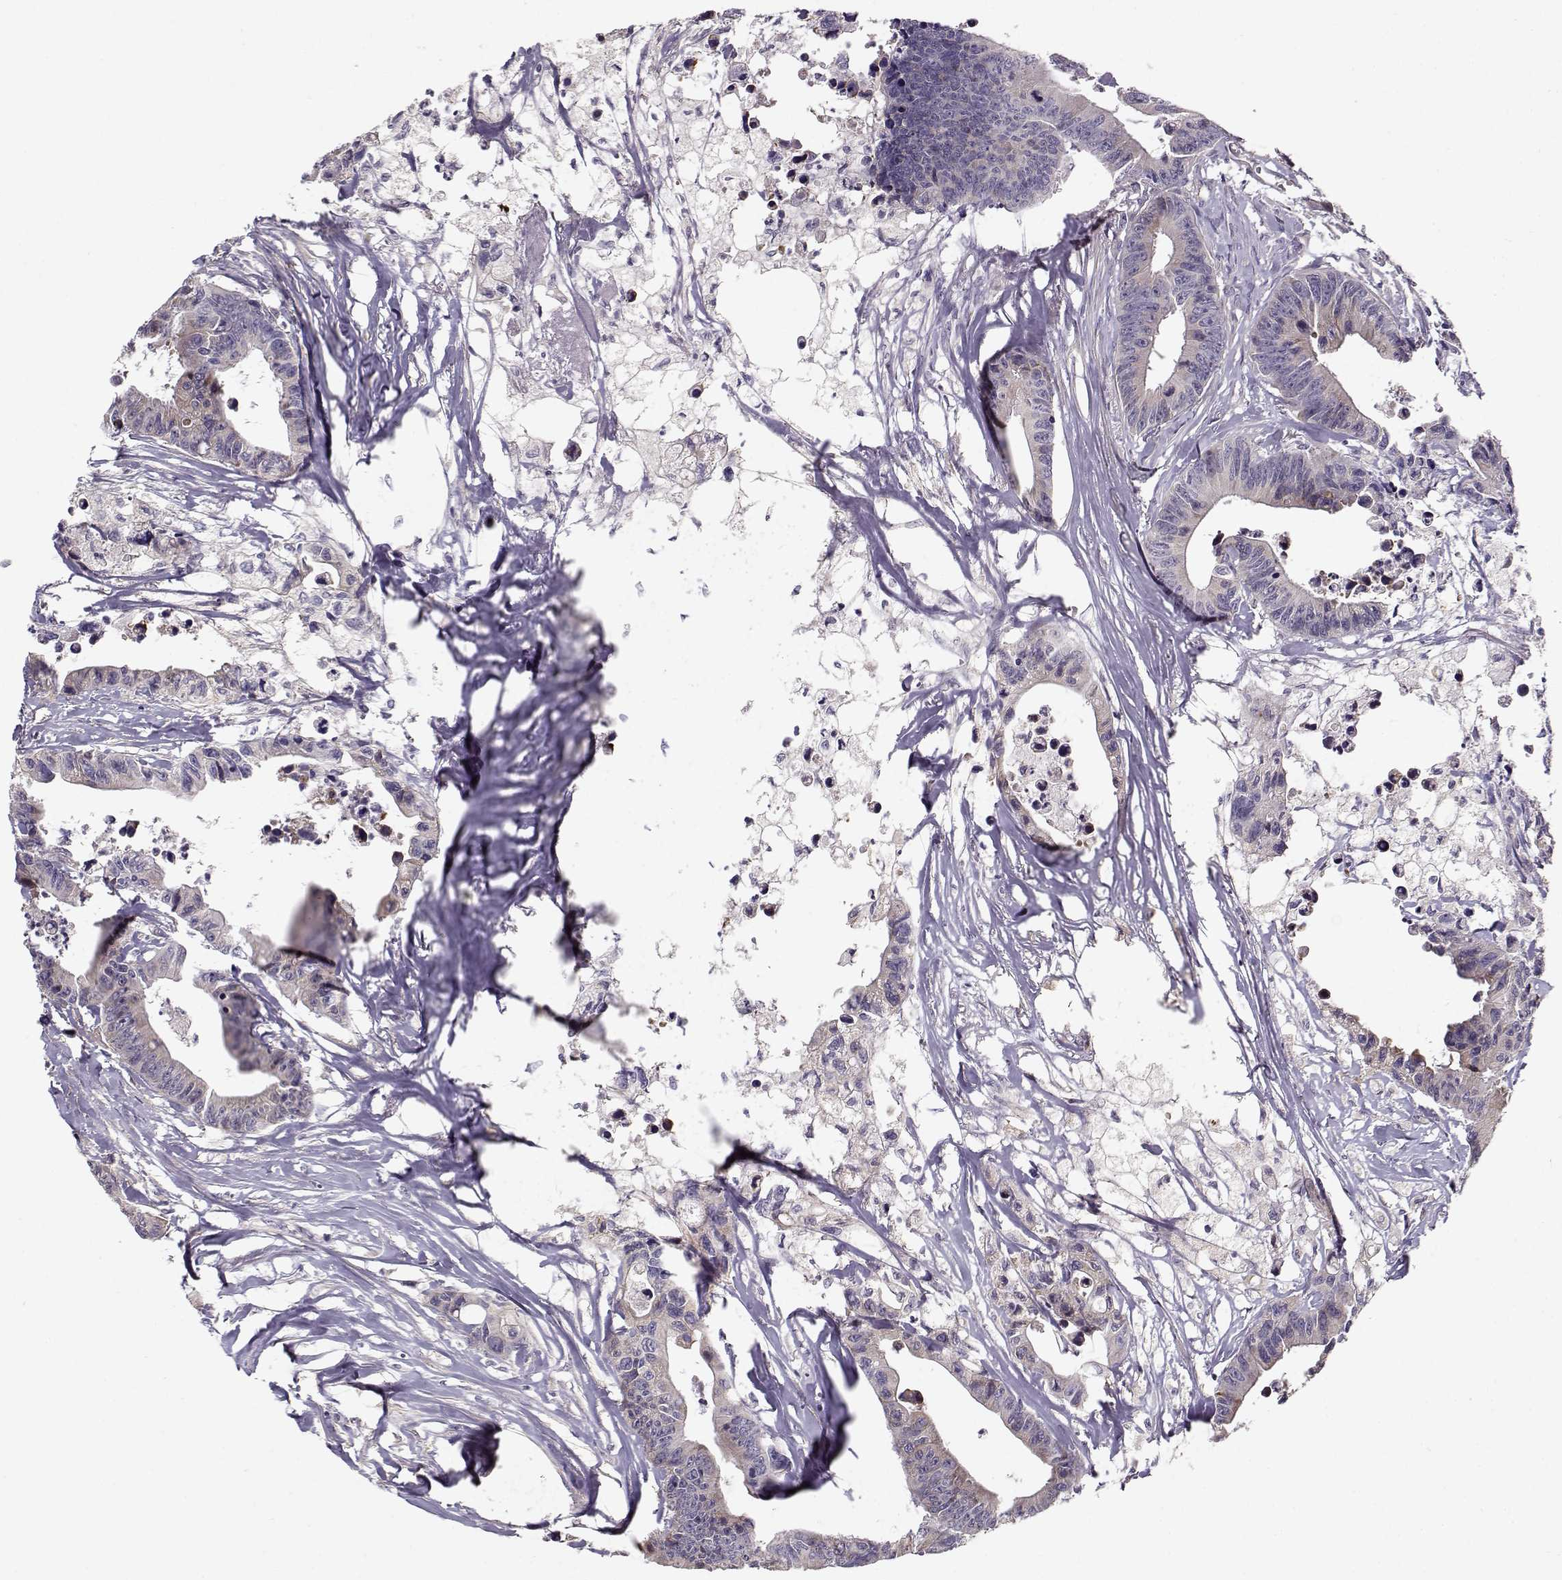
{"staining": {"intensity": "negative", "quantity": "none", "location": "none"}, "tissue": "colorectal cancer", "cell_type": "Tumor cells", "image_type": "cancer", "snomed": [{"axis": "morphology", "description": "Adenocarcinoma, NOS"}, {"axis": "topography", "description": "Colon"}], "caption": "DAB immunohistochemical staining of adenocarcinoma (colorectal) demonstrates no significant positivity in tumor cells. (DAB (3,3'-diaminobenzidine) immunohistochemistry with hematoxylin counter stain).", "gene": "ENTPD8", "patient": {"sex": "female", "age": 87}}